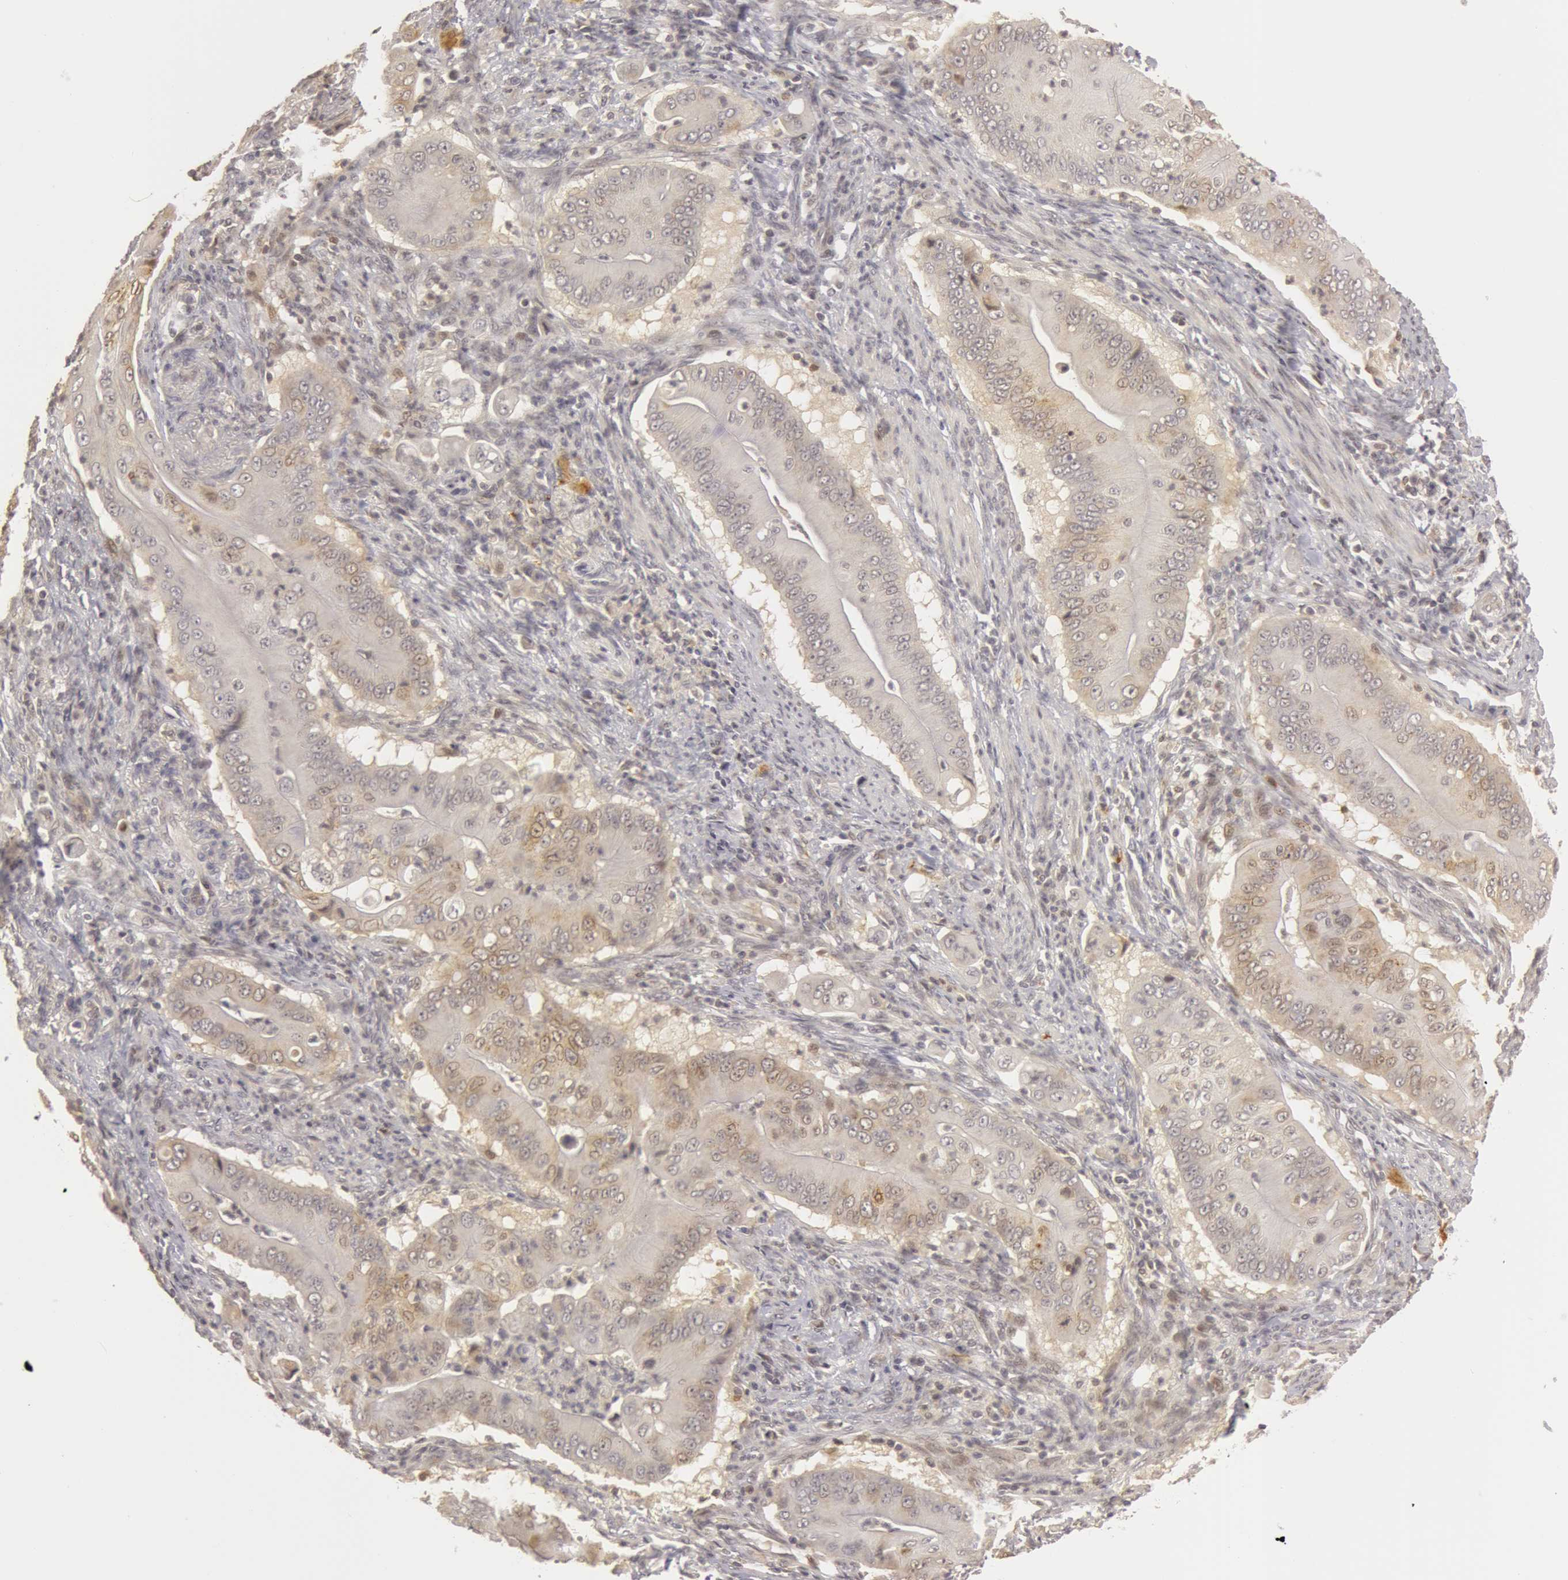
{"staining": {"intensity": "negative", "quantity": "none", "location": "none"}, "tissue": "pancreatic cancer", "cell_type": "Tumor cells", "image_type": "cancer", "snomed": [{"axis": "morphology", "description": "Adenocarcinoma, NOS"}, {"axis": "topography", "description": "Pancreas"}], "caption": "An image of pancreatic adenocarcinoma stained for a protein displays no brown staining in tumor cells.", "gene": "OASL", "patient": {"sex": "male", "age": 62}}